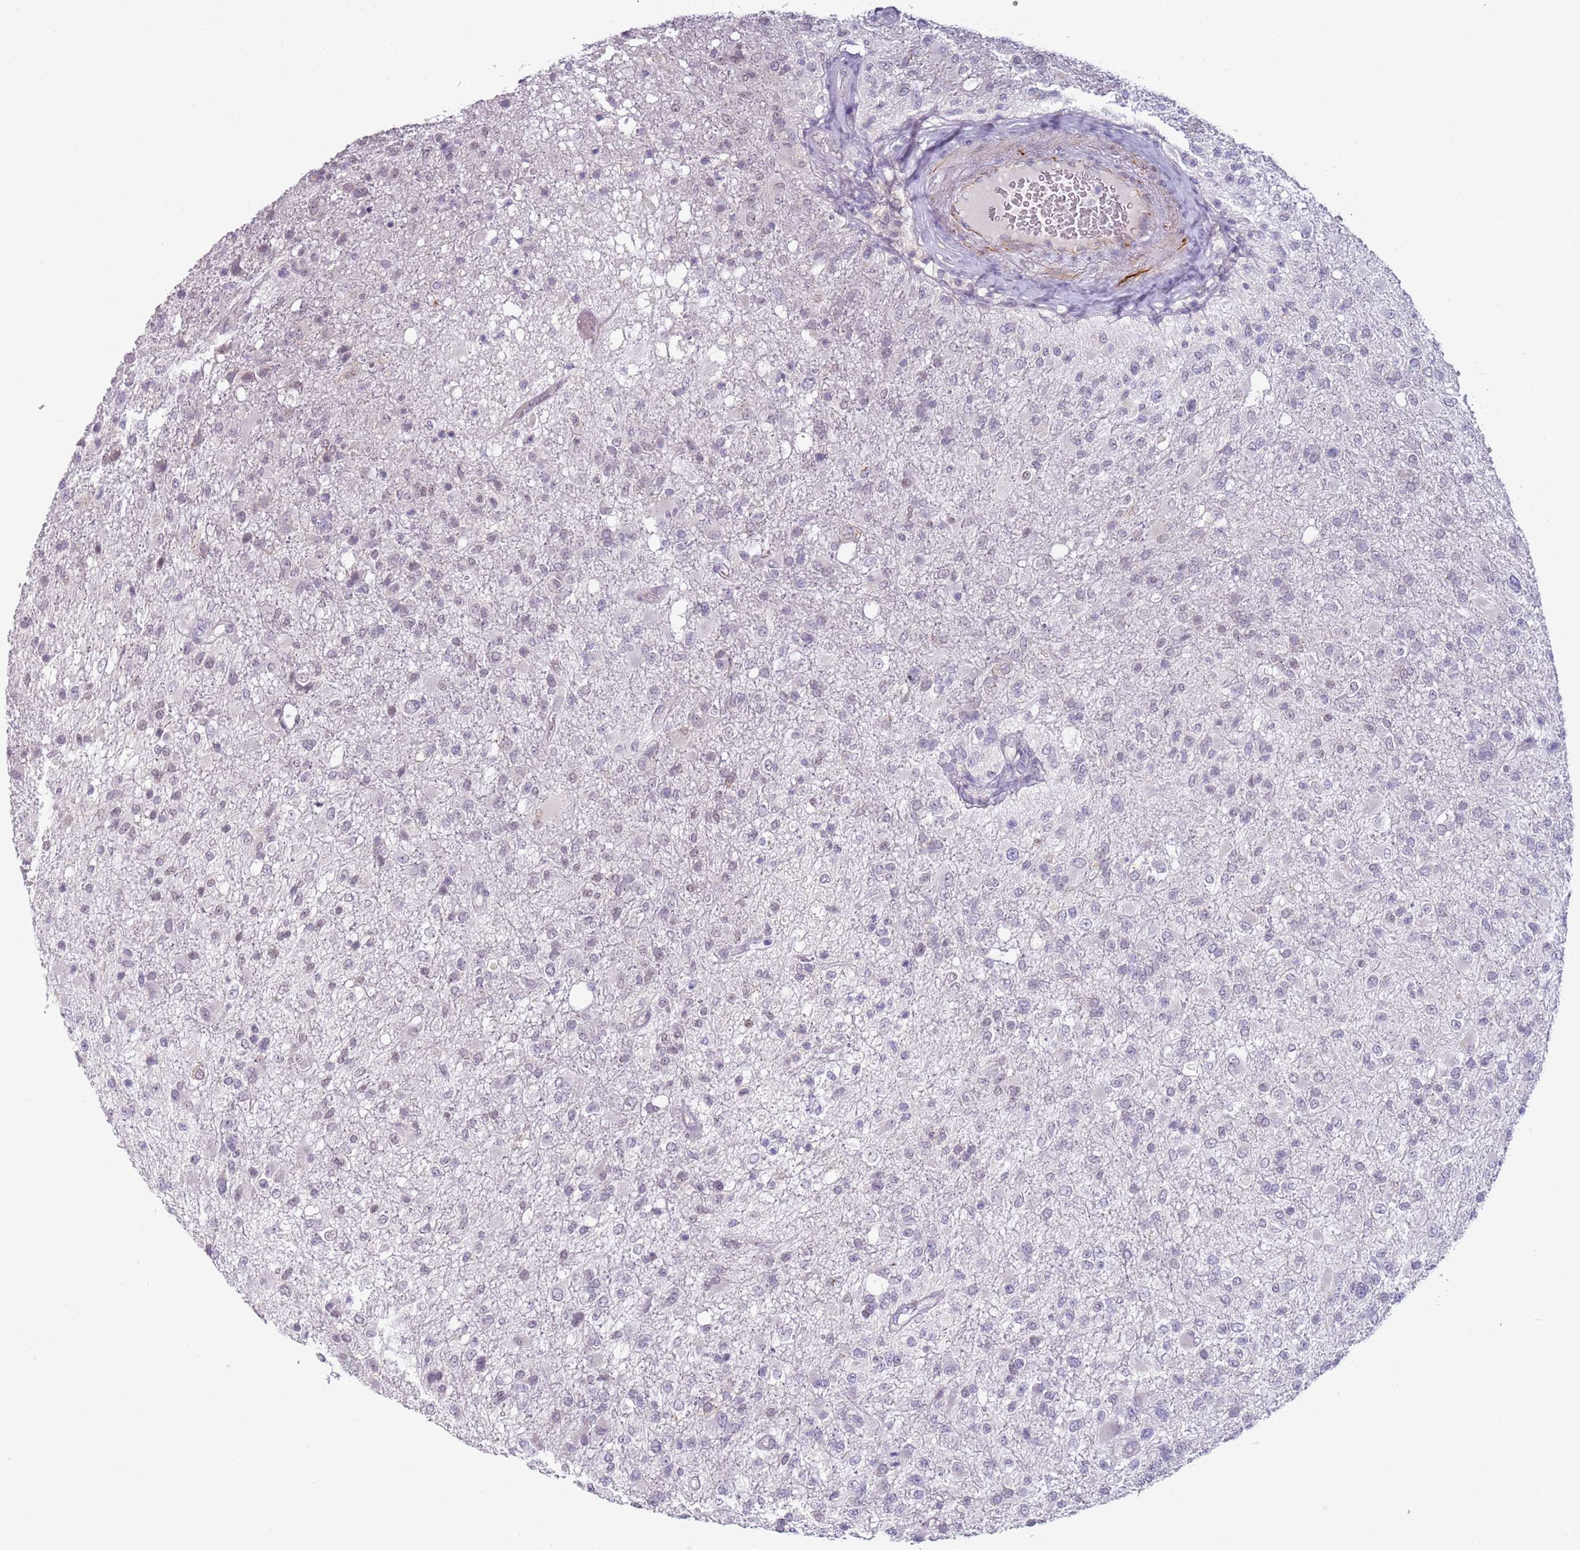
{"staining": {"intensity": "negative", "quantity": "none", "location": "none"}, "tissue": "glioma", "cell_type": "Tumor cells", "image_type": "cancer", "snomed": [{"axis": "morphology", "description": "Glioma, malignant, High grade"}, {"axis": "topography", "description": "Brain"}], "caption": "A histopathology image of glioma stained for a protein exhibits no brown staining in tumor cells.", "gene": "NBPF3", "patient": {"sex": "female", "age": 74}}